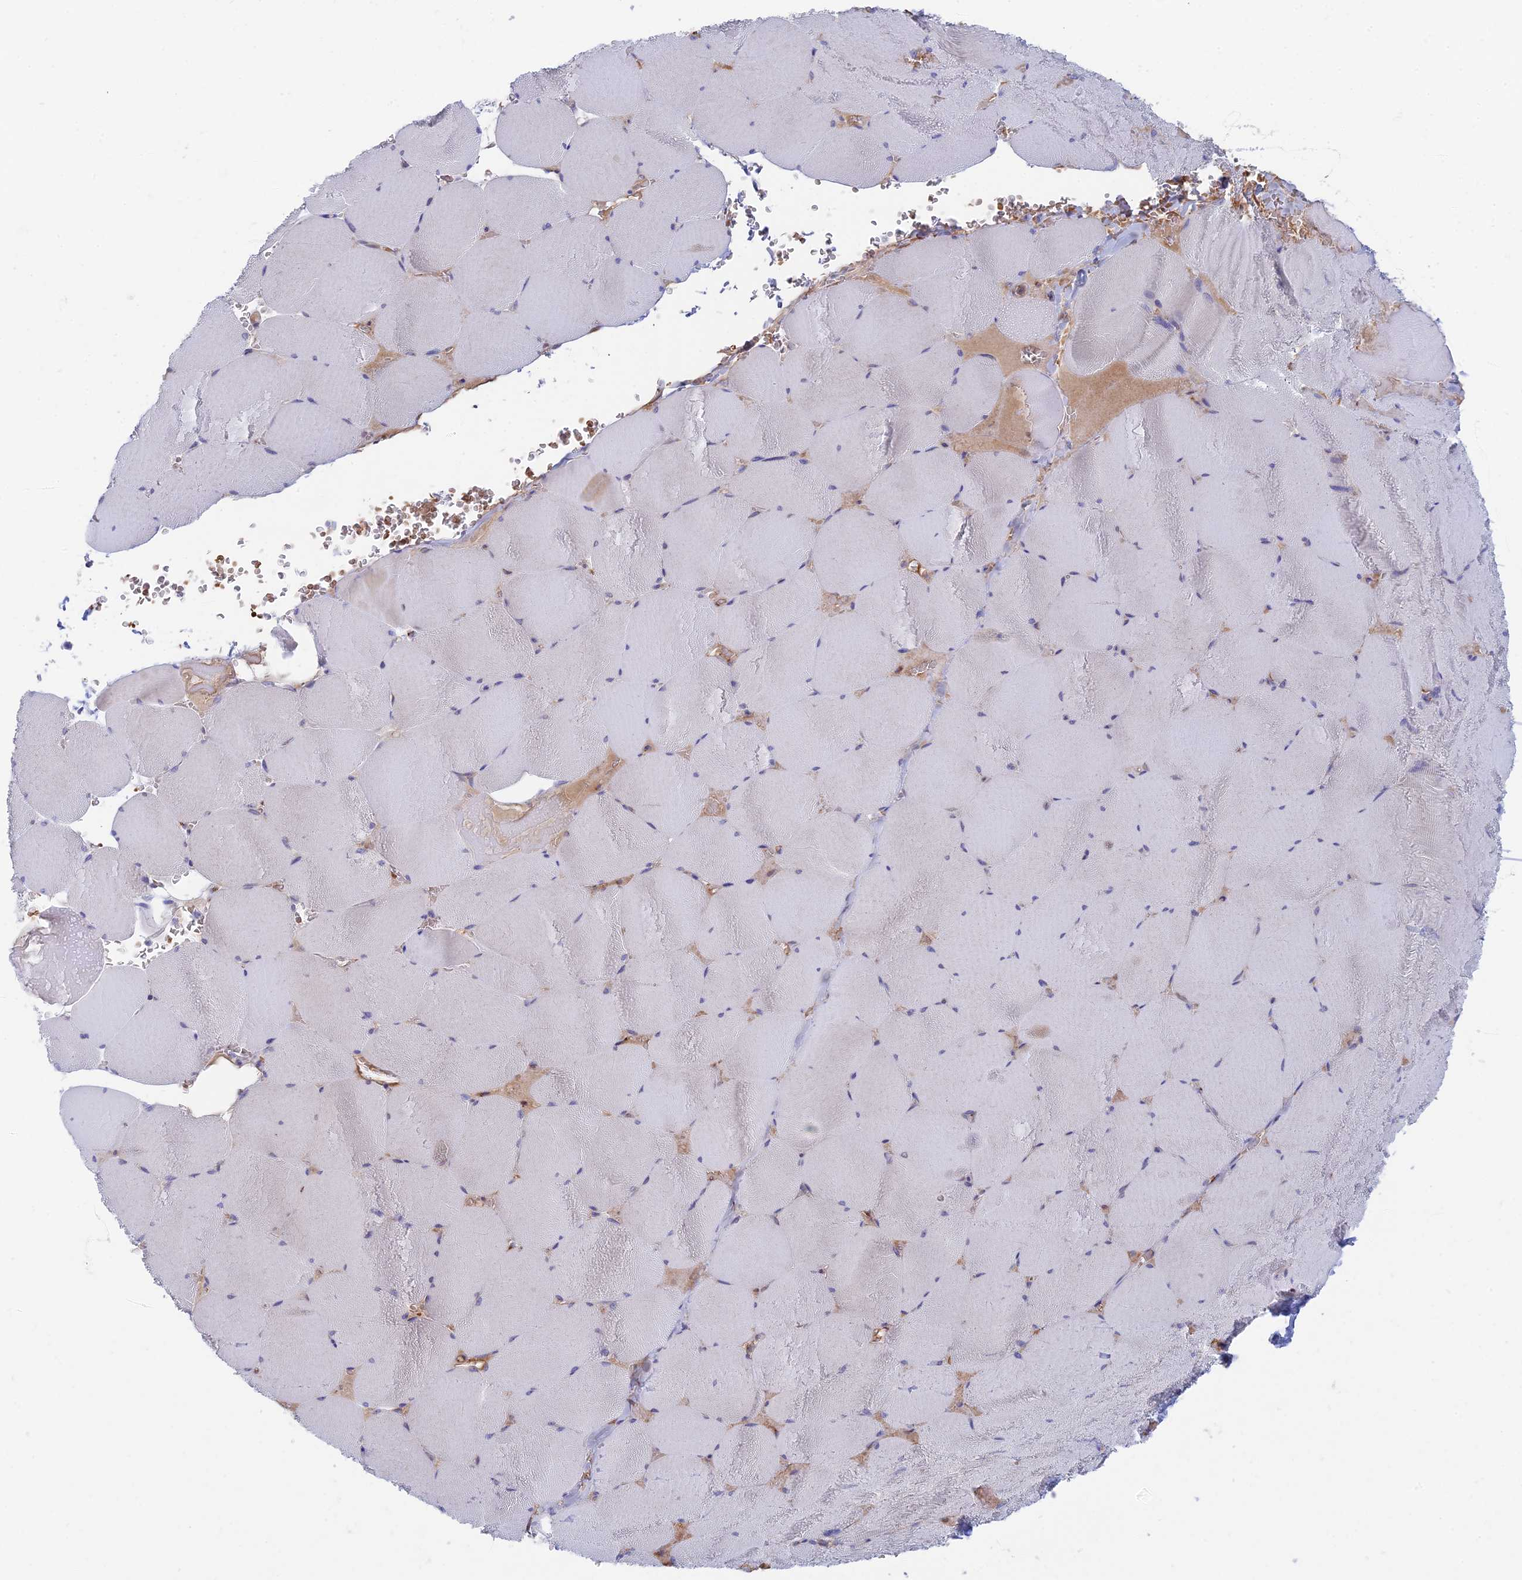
{"staining": {"intensity": "negative", "quantity": "none", "location": "none"}, "tissue": "skeletal muscle", "cell_type": "Myocytes", "image_type": "normal", "snomed": [{"axis": "morphology", "description": "Normal tissue, NOS"}, {"axis": "topography", "description": "Skeletal muscle"}, {"axis": "topography", "description": "Head-Neck"}], "caption": "IHC histopathology image of benign skeletal muscle: skeletal muscle stained with DAB shows no significant protein expression in myocytes.", "gene": "ENSG00000267561", "patient": {"sex": "male", "age": 66}}